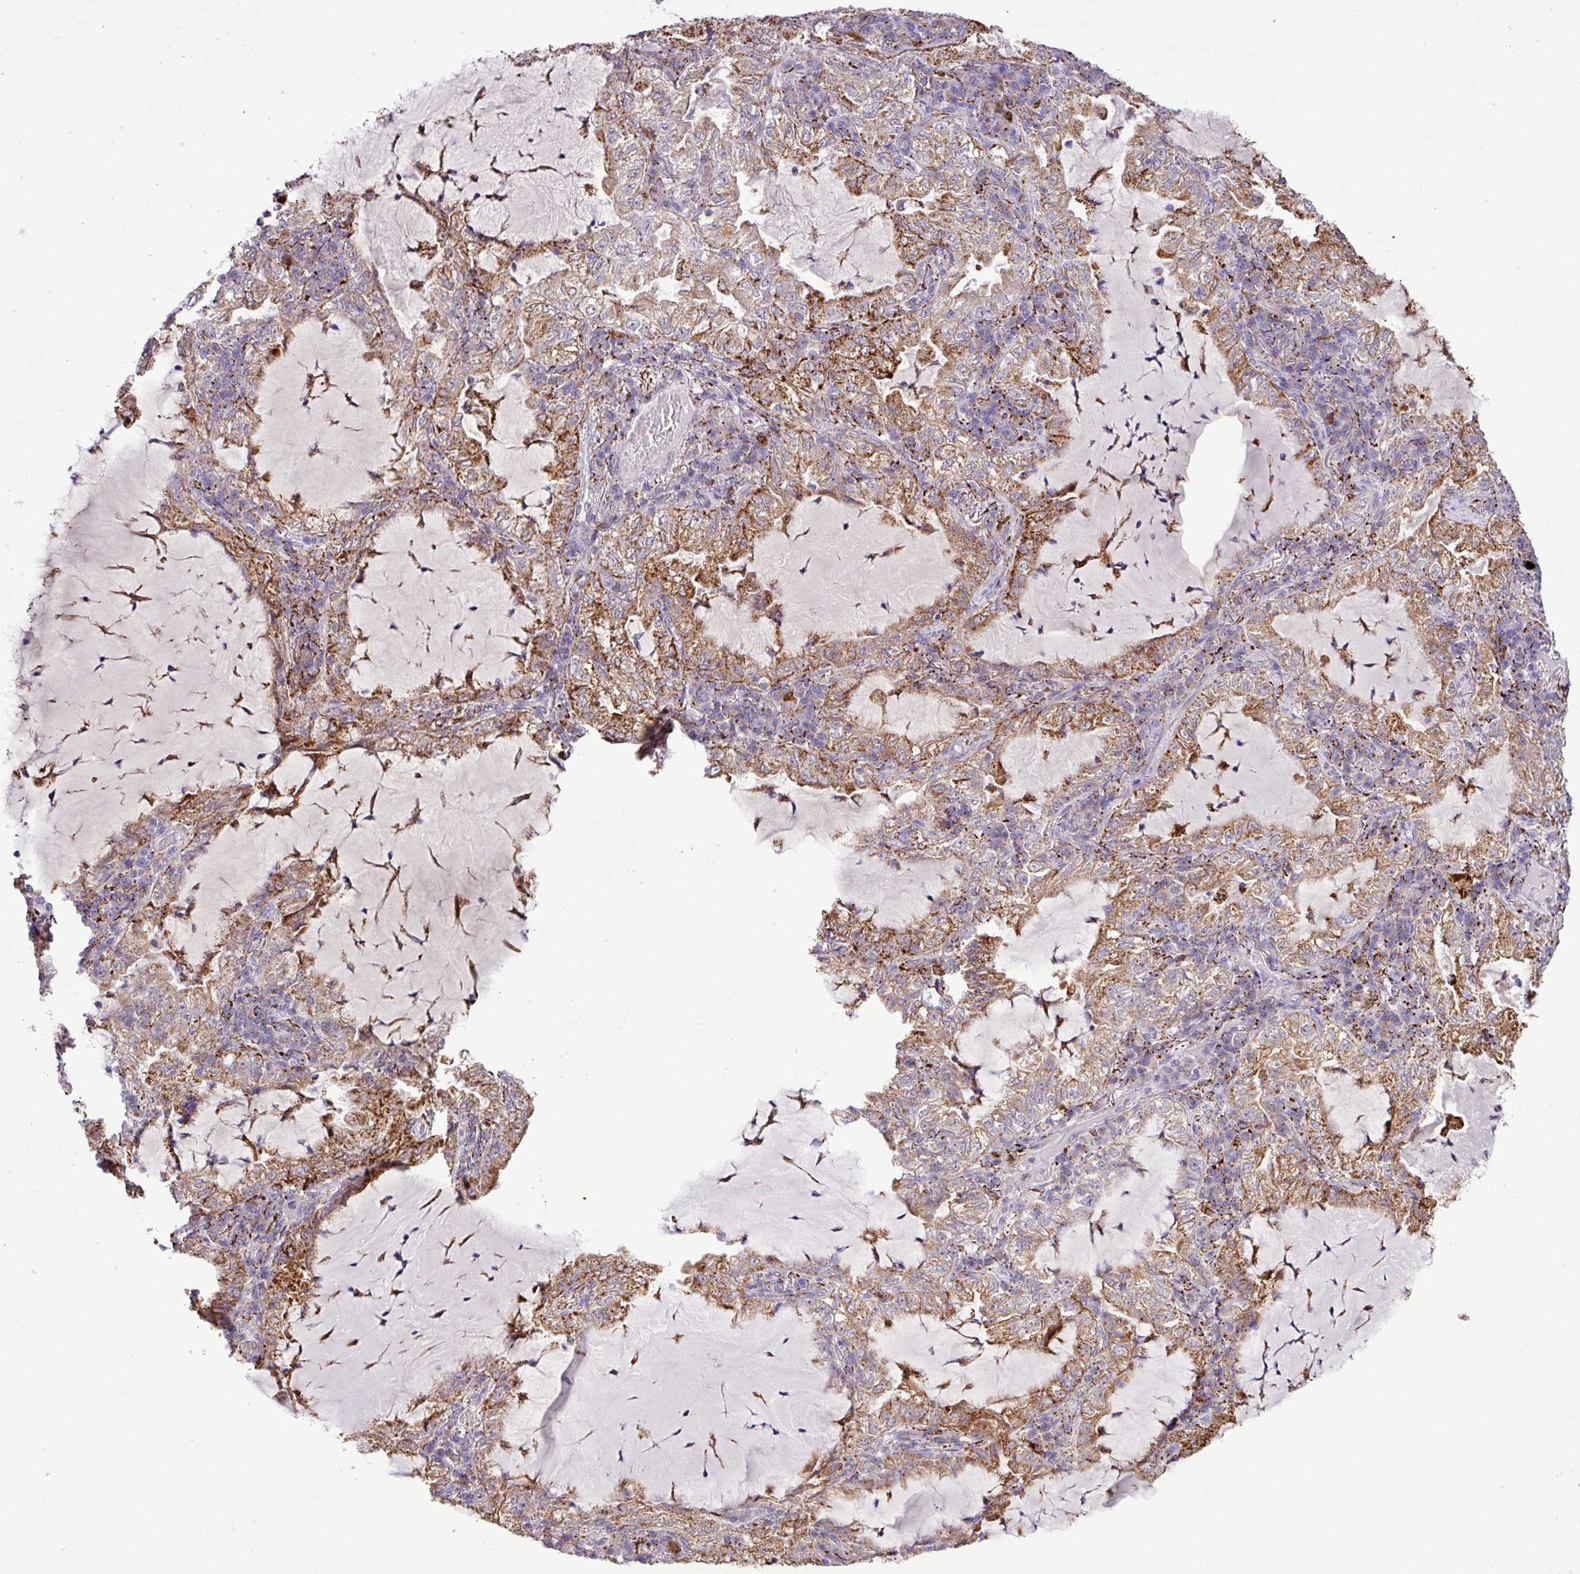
{"staining": {"intensity": "moderate", "quantity": ">75%", "location": "cytoplasmic/membranous"}, "tissue": "lung cancer", "cell_type": "Tumor cells", "image_type": "cancer", "snomed": [{"axis": "morphology", "description": "Adenocarcinoma, NOS"}, {"axis": "topography", "description": "Lung"}], "caption": "Lung cancer (adenocarcinoma) was stained to show a protein in brown. There is medium levels of moderate cytoplasmic/membranous positivity in about >75% of tumor cells.", "gene": "SGPP1", "patient": {"sex": "female", "age": 73}}